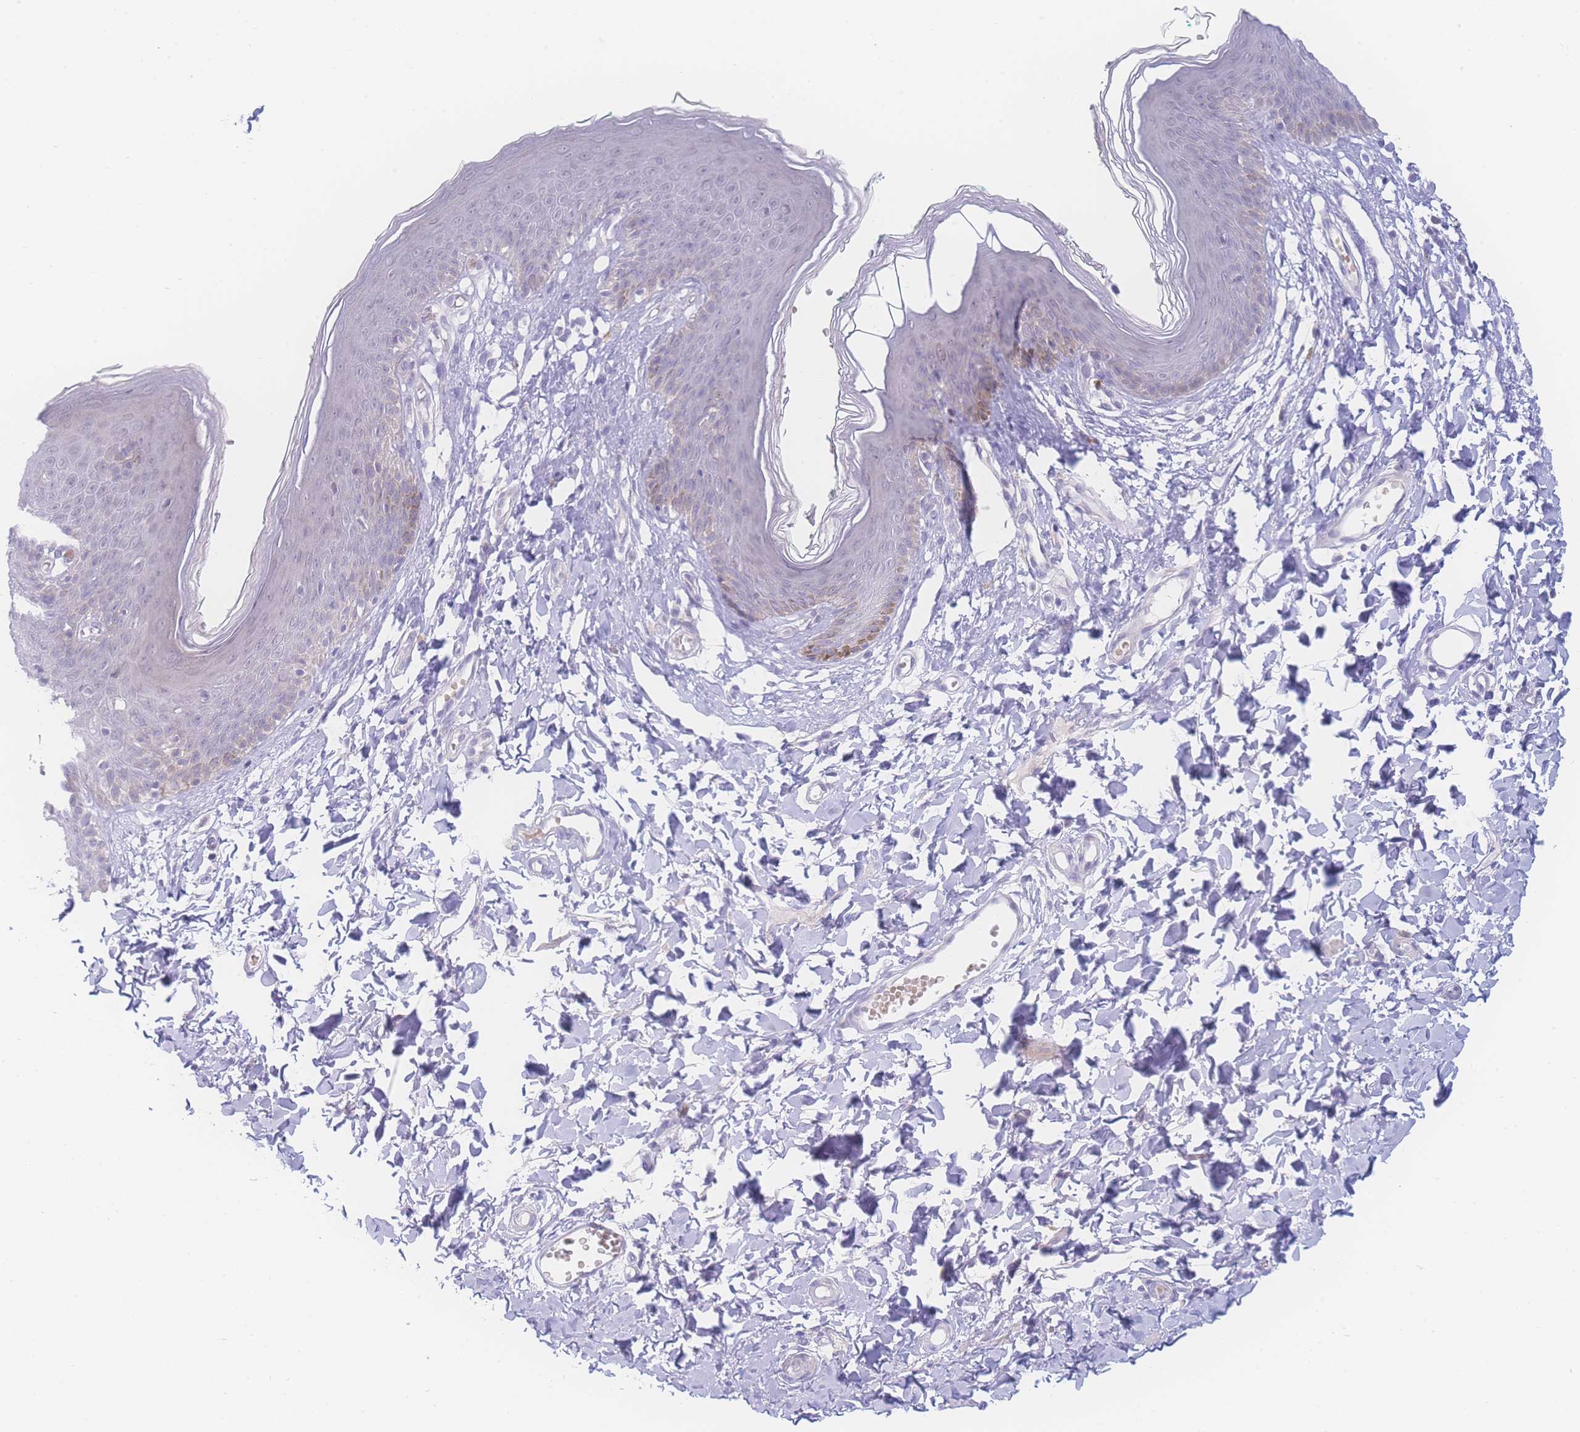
{"staining": {"intensity": "weak", "quantity": "<25%", "location": "cytoplasmic/membranous"}, "tissue": "skin", "cell_type": "Epidermal cells", "image_type": "normal", "snomed": [{"axis": "morphology", "description": "Normal tissue, NOS"}, {"axis": "topography", "description": "Vulva"}], "caption": "Epidermal cells show no significant protein expression in unremarkable skin.", "gene": "PRSS22", "patient": {"sex": "female", "age": 66}}